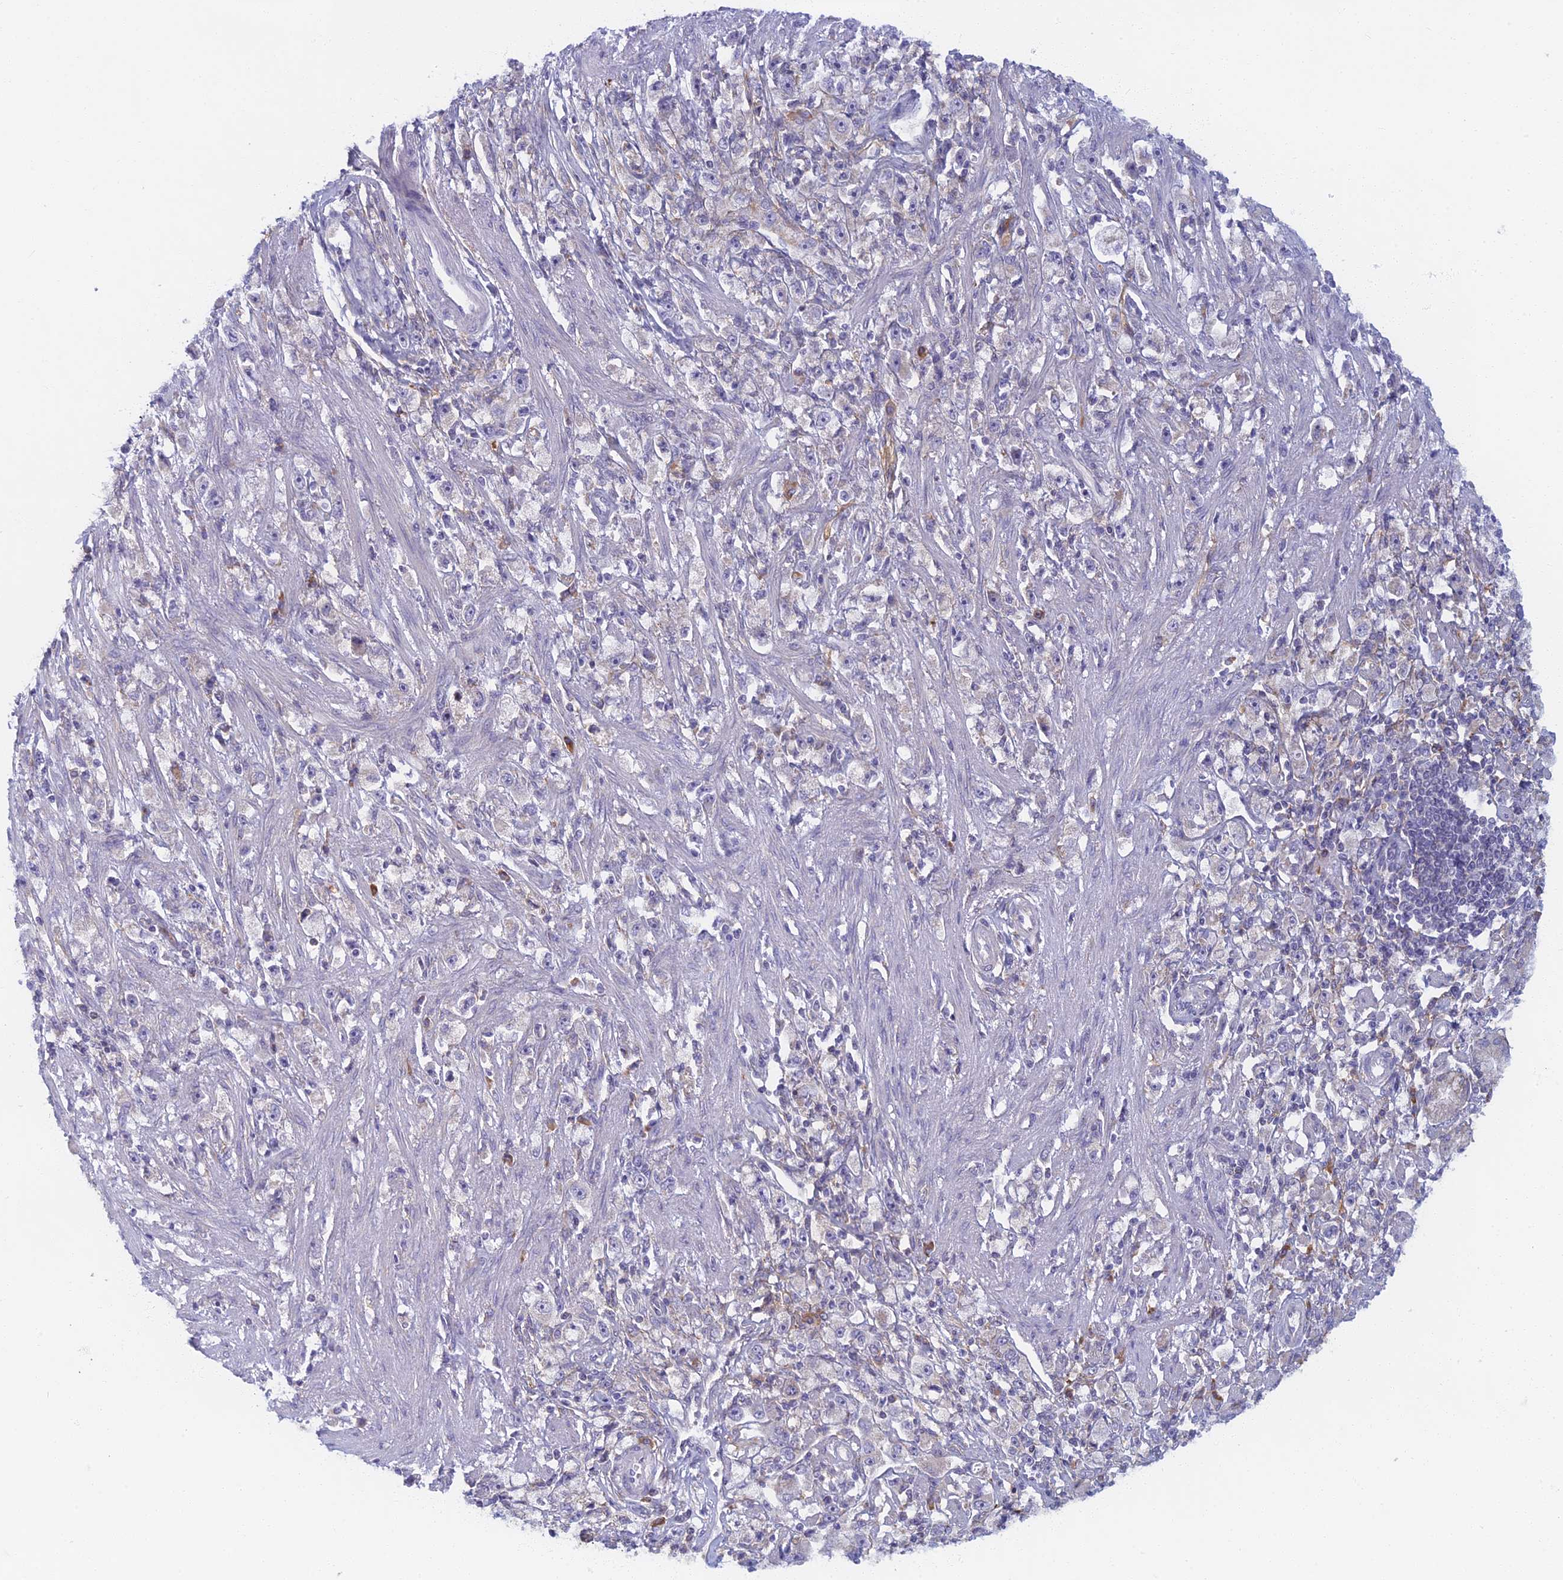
{"staining": {"intensity": "negative", "quantity": "none", "location": "none"}, "tissue": "stomach cancer", "cell_type": "Tumor cells", "image_type": "cancer", "snomed": [{"axis": "morphology", "description": "Adenocarcinoma, NOS"}, {"axis": "topography", "description": "Stomach"}], "caption": "The histopathology image reveals no significant staining in tumor cells of adenocarcinoma (stomach).", "gene": "DDX51", "patient": {"sex": "female", "age": 59}}